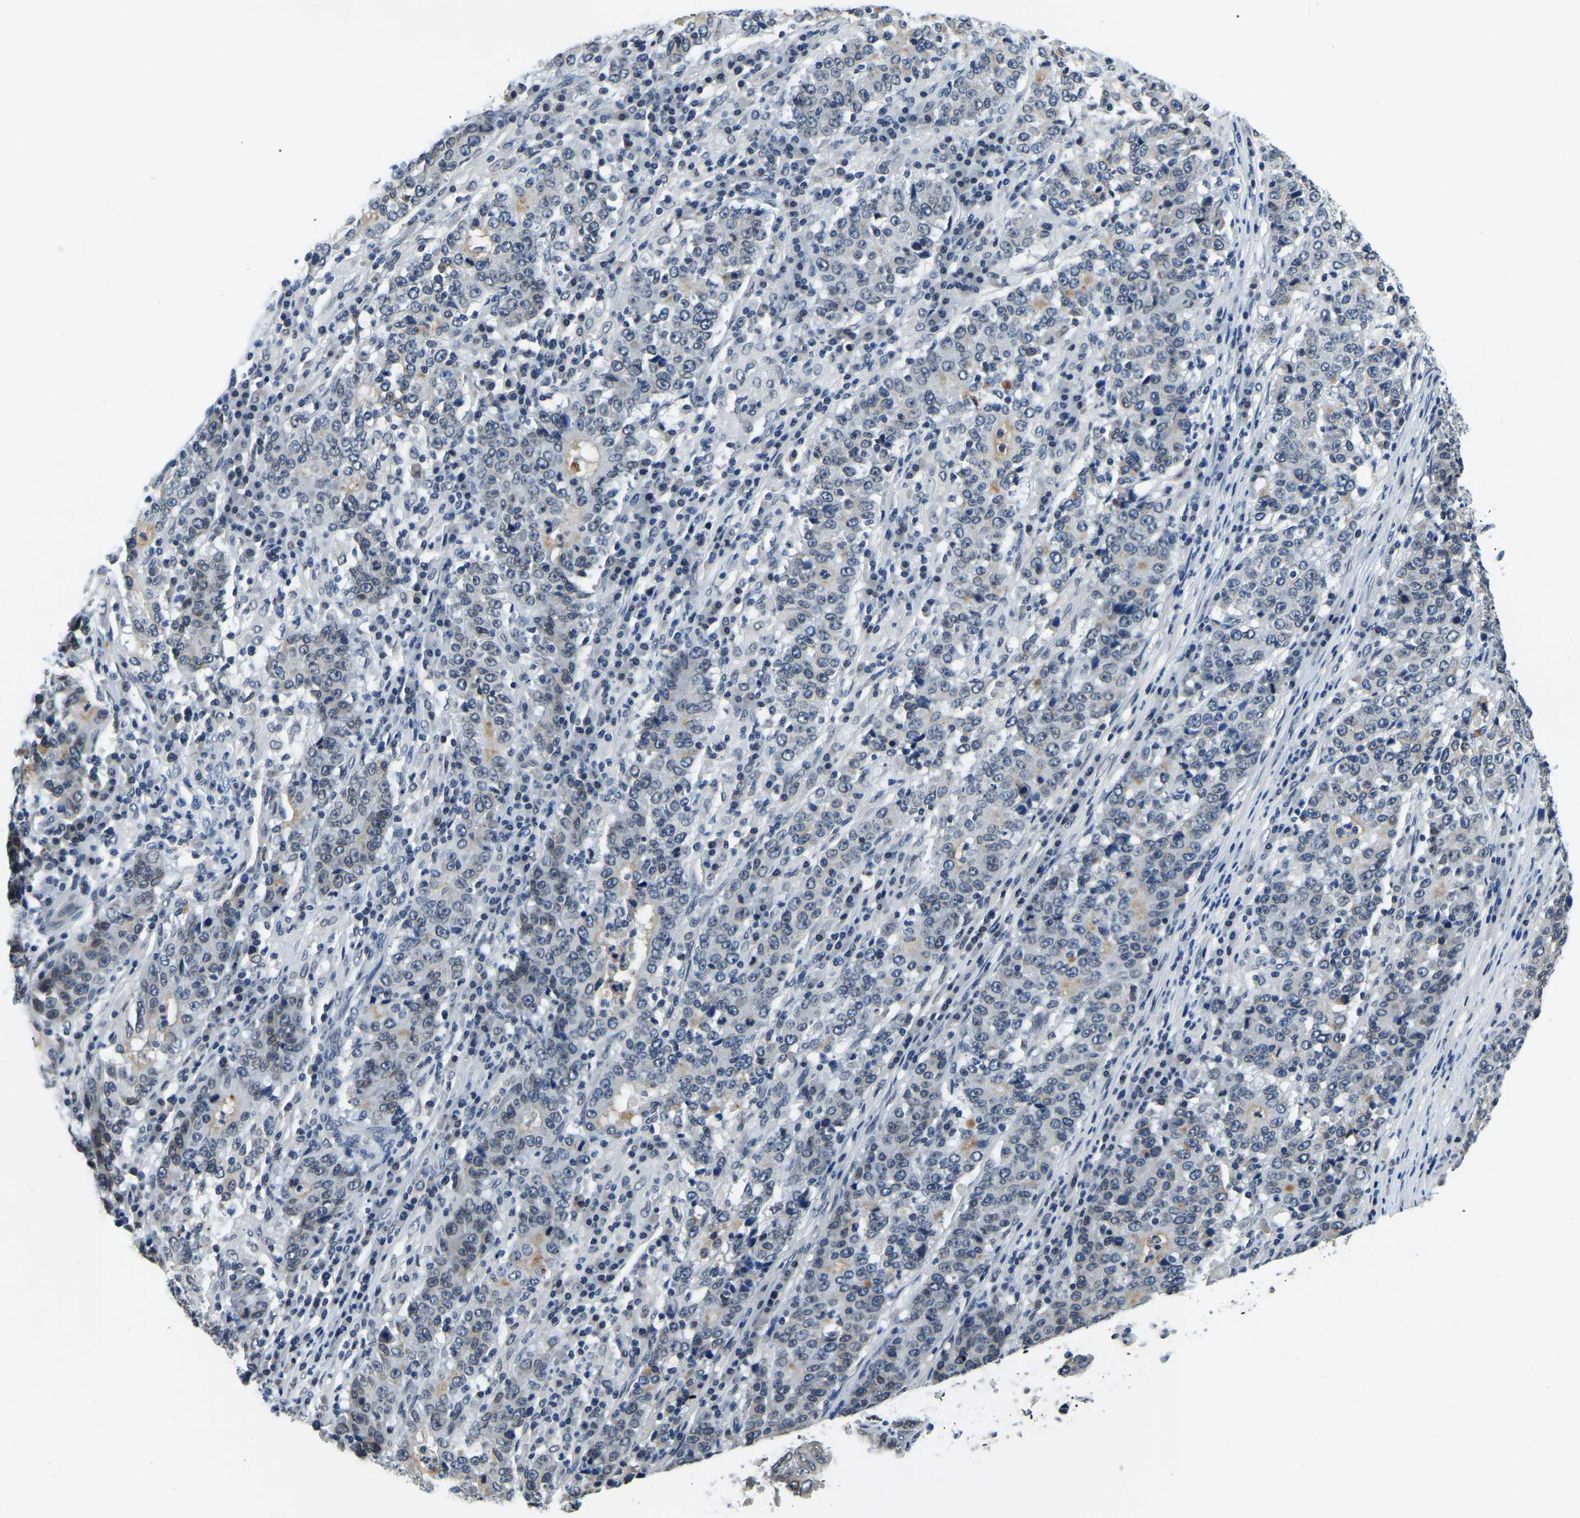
{"staining": {"intensity": "negative", "quantity": "none", "location": "none"}, "tissue": "stomach cancer", "cell_type": "Tumor cells", "image_type": "cancer", "snomed": [{"axis": "morphology", "description": "Adenocarcinoma, NOS"}, {"axis": "topography", "description": "Stomach"}], "caption": "The photomicrograph exhibits no significant expression in tumor cells of stomach cancer.", "gene": "RANBP2", "patient": {"sex": "female", "age": 65}}